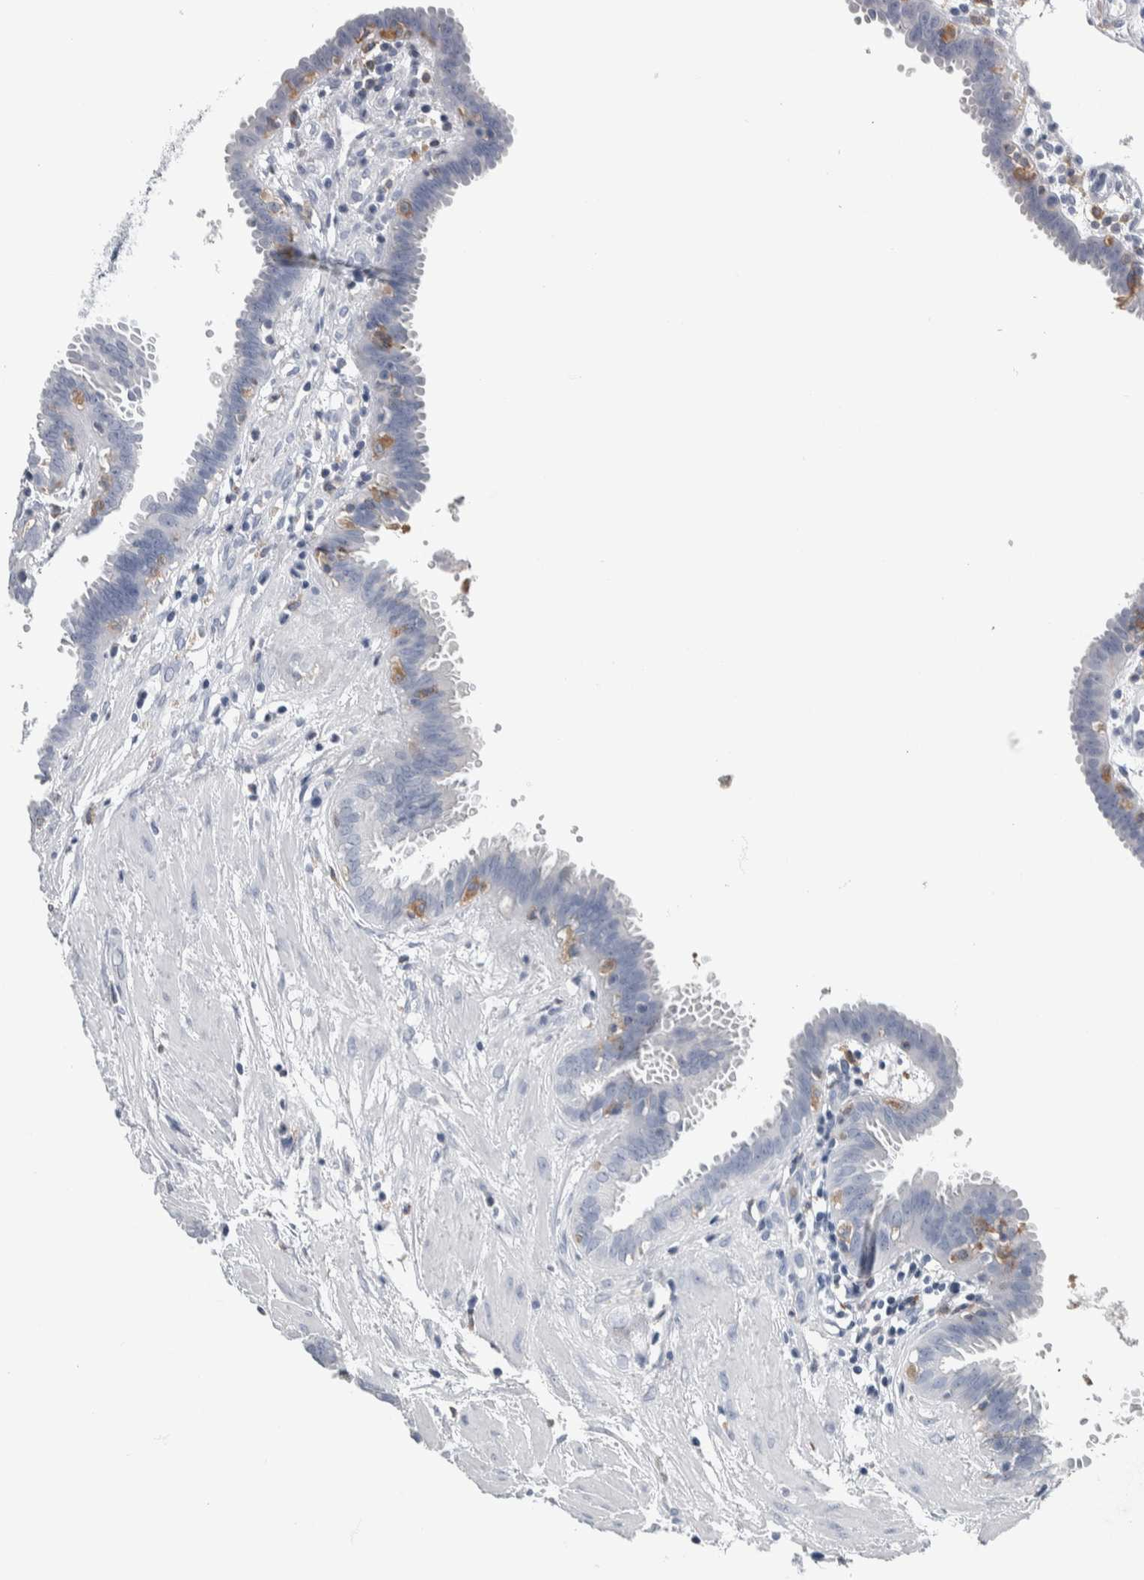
{"staining": {"intensity": "negative", "quantity": "none", "location": "none"}, "tissue": "fallopian tube", "cell_type": "Glandular cells", "image_type": "normal", "snomed": [{"axis": "morphology", "description": "Normal tissue, NOS"}, {"axis": "topography", "description": "Fallopian tube"}, {"axis": "topography", "description": "Placenta"}], "caption": "Immunohistochemical staining of normal fallopian tube exhibits no significant staining in glandular cells.", "gene": "SKAP2", "patient": {"sex": "female", "age": 32}}